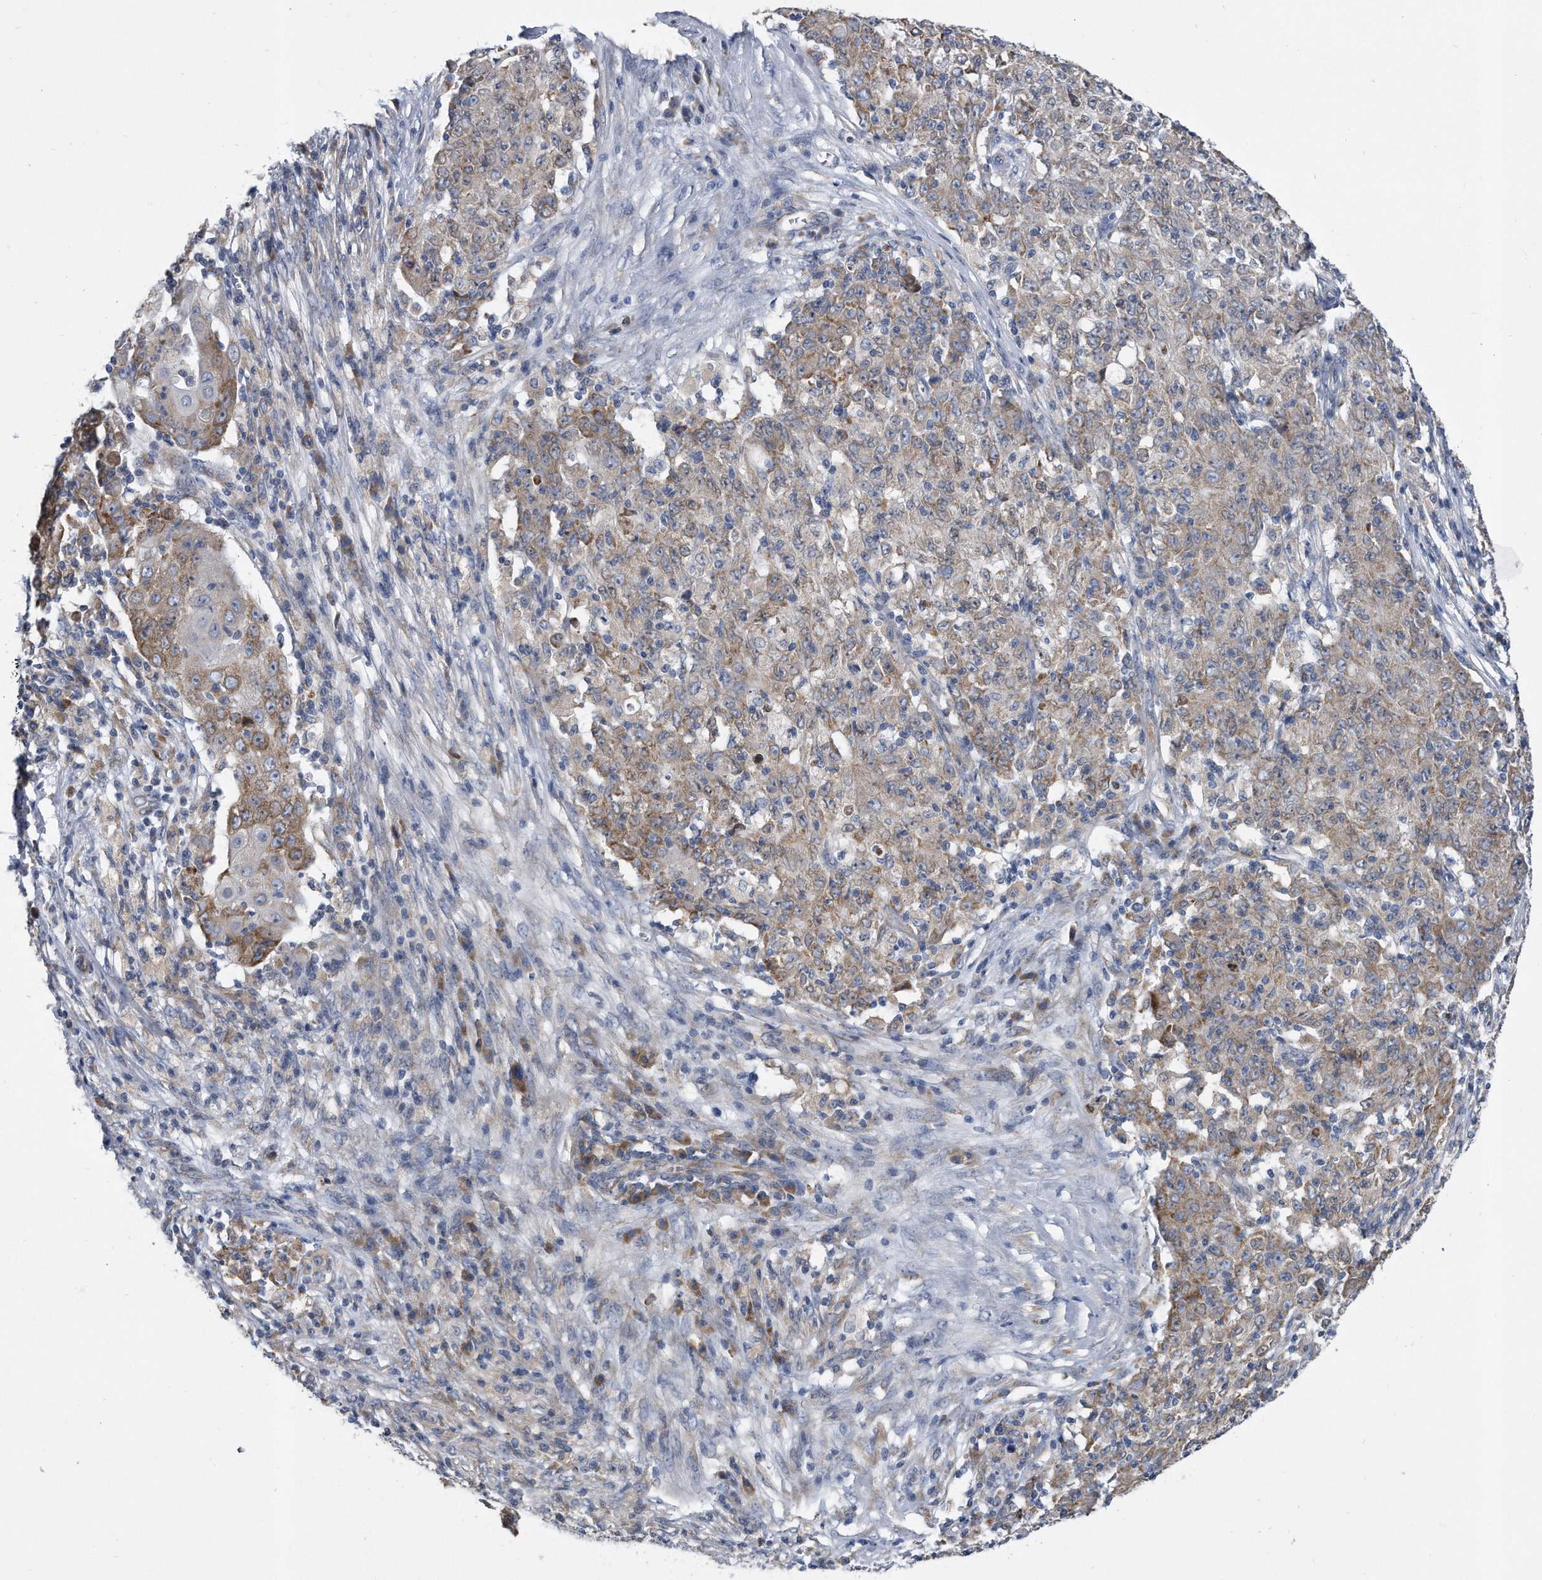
{"staining": {"intensity": "weak", "quantity": ">75%", "location": "cytoplasmic/membranous"}, "tissue": "ovarian cancer", "cell_type": "Tumor cells", "image_type": "cancer", "snomed": [{"axis": "morphology", "description": "Carcinoma, endometroid"}, {"axis": "topography", "description": "Ovary"}], "caption": "Brown immunohistochemical staining in human endometroid carcinoma (ovarian) displays weak cytoplasmic/membranous staining in approximately >75% of tumor cells.", "gene": "CCDC47", "patient": {"sex": "female", "age": 42}}